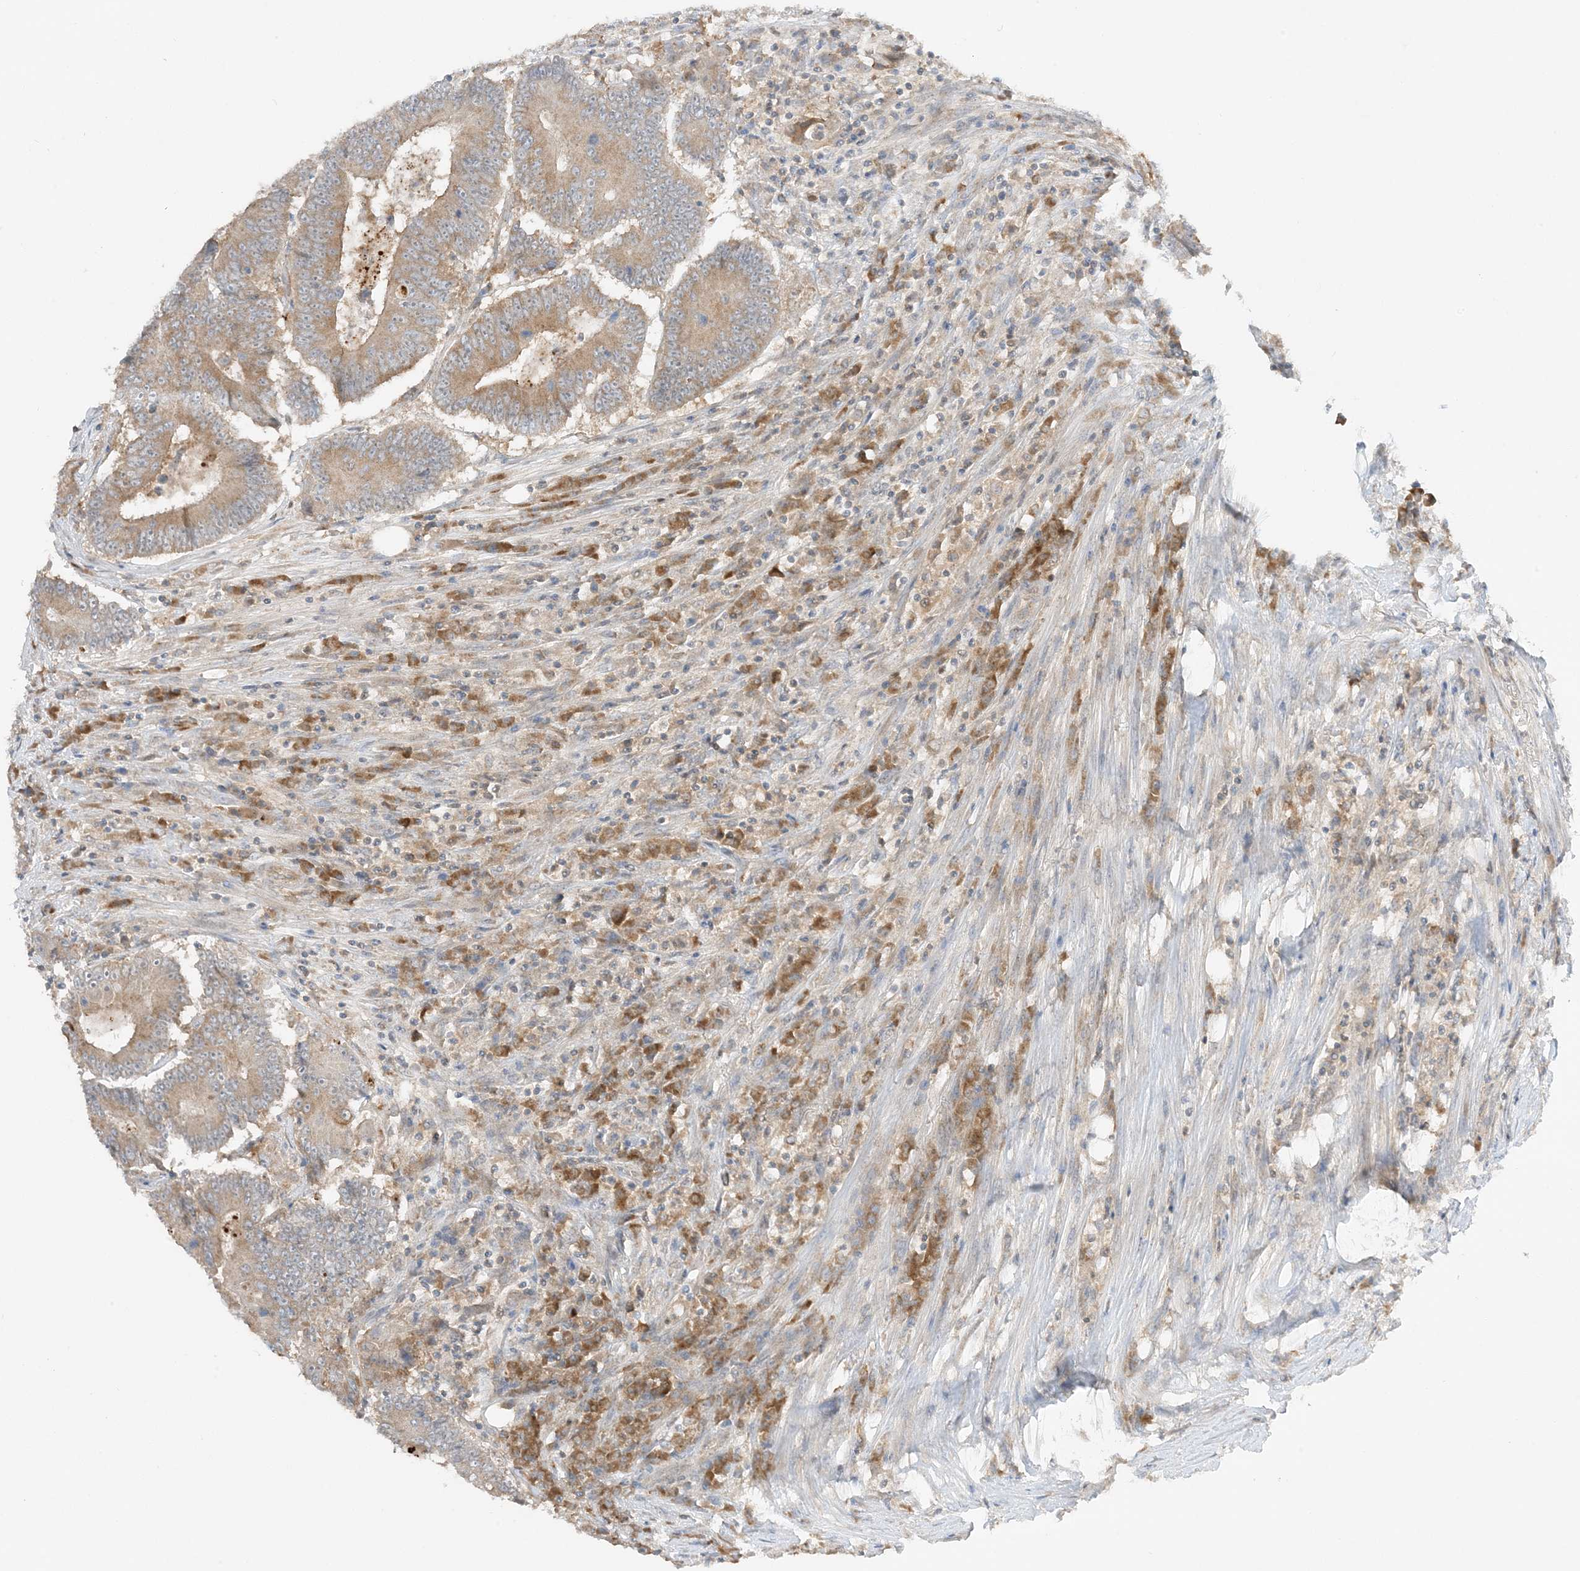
{"staining": {"intensity": "moderate", "quantity": ">75%", "location": "cytoplasmic/membranous"}, "tissue": "colorectal cancer", "cell_type": "Tumor cells", "image_type": "cancer", "snomed": [{"axis": "morphology", "description": "Adenocarcinoma, NOS"}, {"axis": "topography", "description": "Colon"}], "caption": "DAB immunohistochemical staining of adenocarcinoma (colorectal) demonstrates moderate cytoplasmic/membranous protein positivity in approximately >75% of tumor cells.", "gene": "RPP40", "patient": {"sex": "male", "age": 83}}